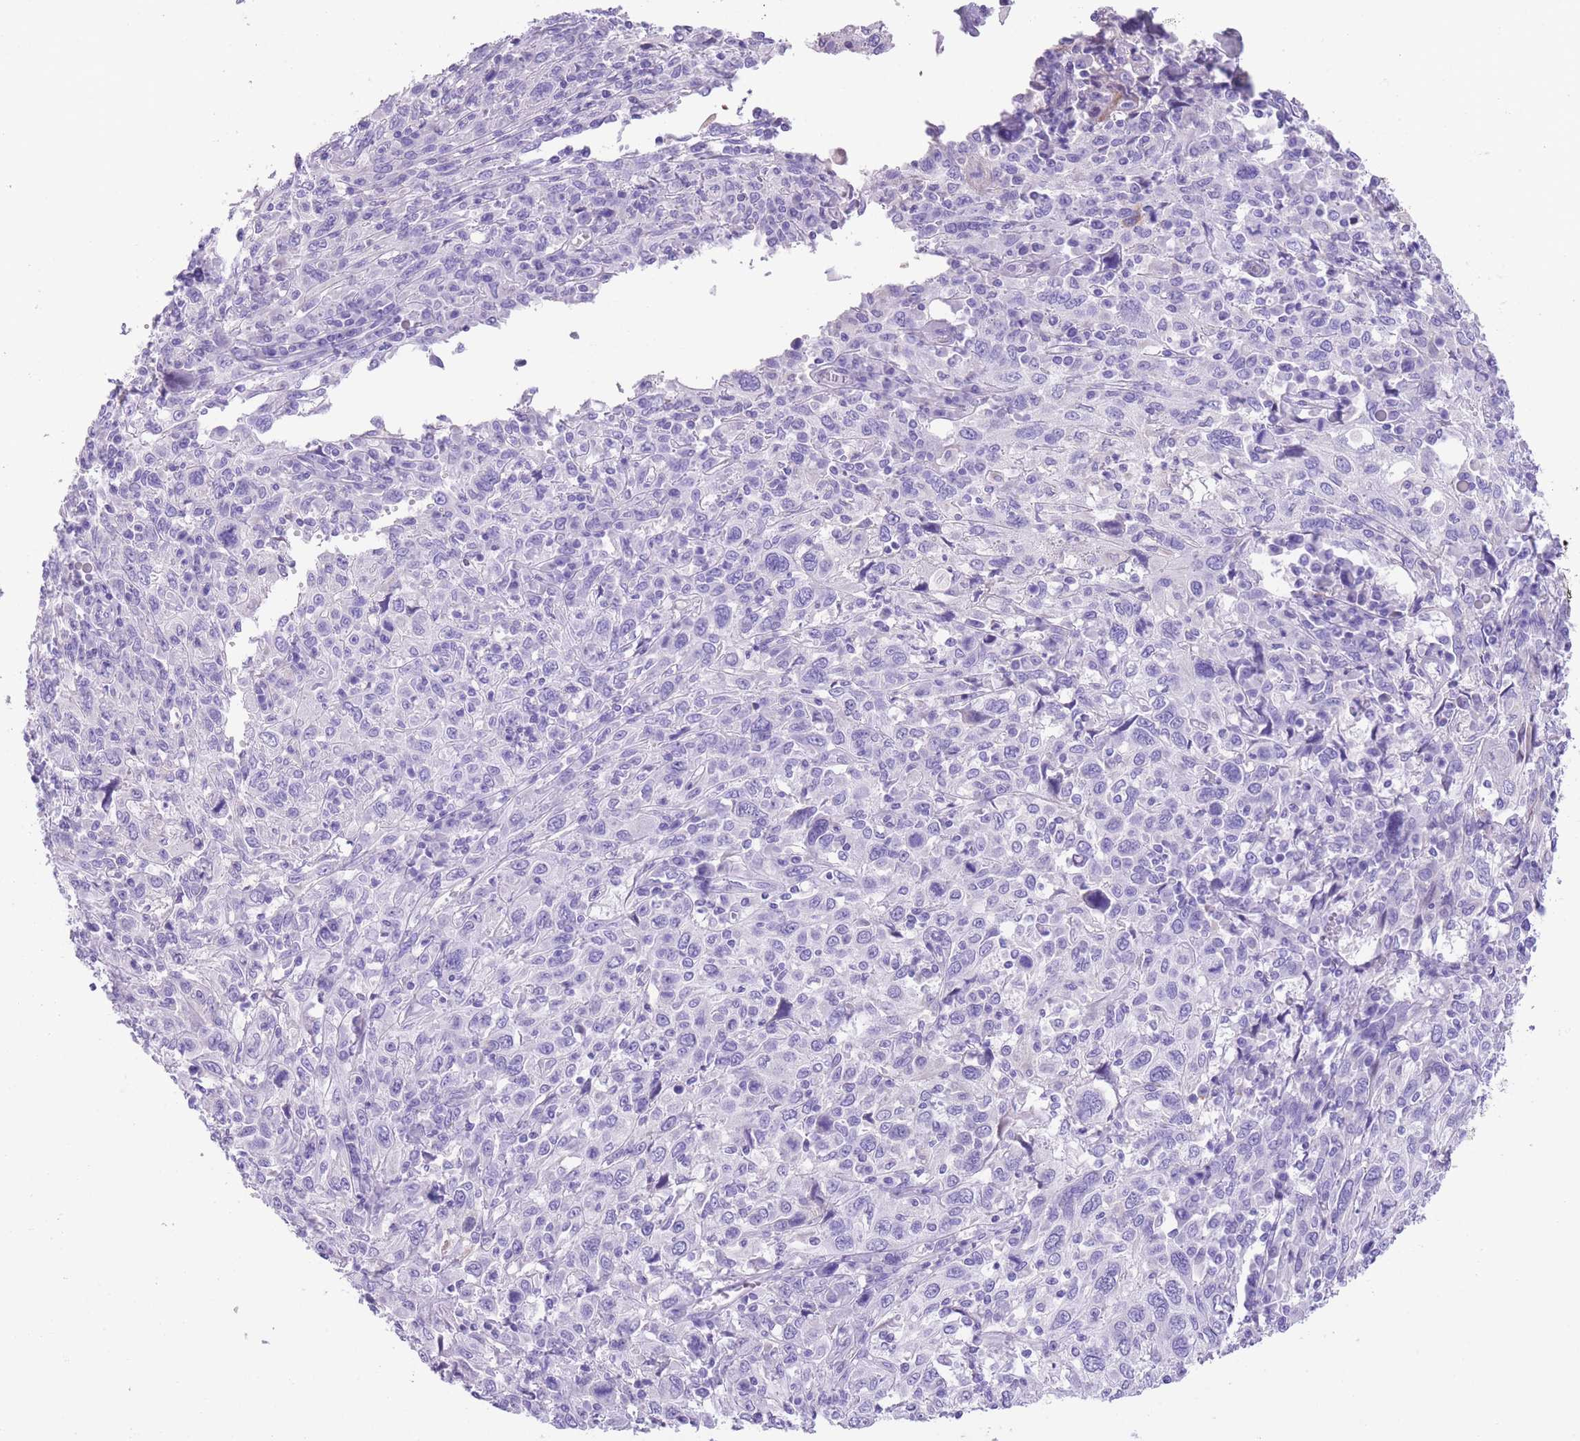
{"staining": {"intensity": "negative", "quantity": "none", "location": "none"}, "tissue": "cervical cancer", "cell_type": "Tumor cells", "image_type": "cancer", "snomed": [{"axis": "morphology", "description": "Squamous cell carcinoma, NOS"}, {"axis": "topography", "description": "Cervix"}], "caption": "This is an IHC image of squamous cell carcinoma (cervical). There is no positivity in tumor cells.", "gene": "RAI2", "patient": {"sex": "female", "age": 46}}